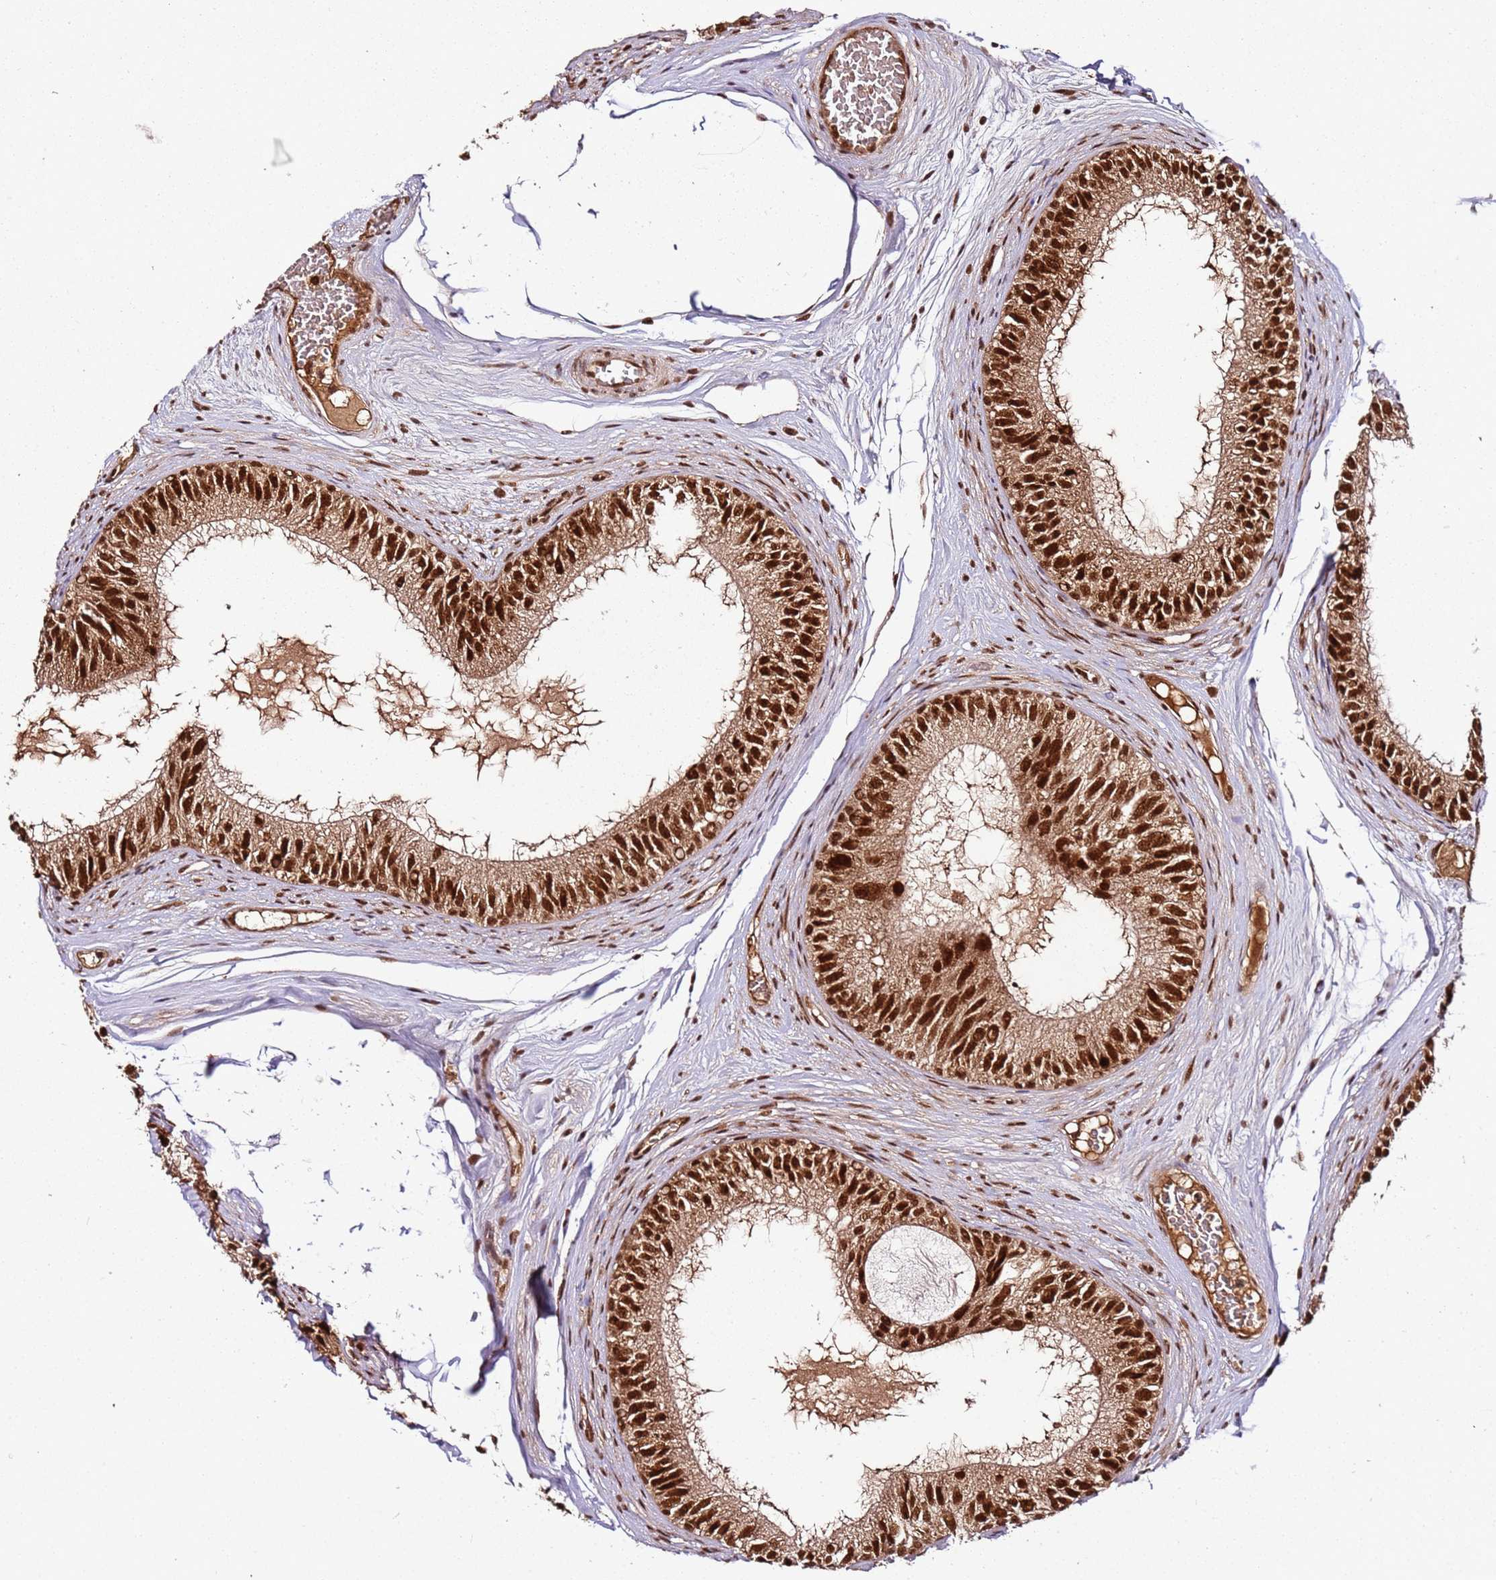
{"staining": {"intensity": "strong", "quantity": ">75%", "location": "nuclear"}, "tissue": "epididymis", "cell_type": "Glandular cells", "image_type": "normal", "snomed": [{"axis": "morphology", "description": "Normal tissue, NOS"}, {"axis": "morphology", "description": "Seminoma in situ"}, {"axis": "topography", "description": "Testis"}, {"axis": "topography", "description": "Epididymis"}], "caption": "Epididymis stained with DAB immunohistochemistry displays high levels of strong nuclear positivity in approximately >75% of glandular cells.", "gene": "XRN2", "patient": {"sex": "male", "age": 28}}